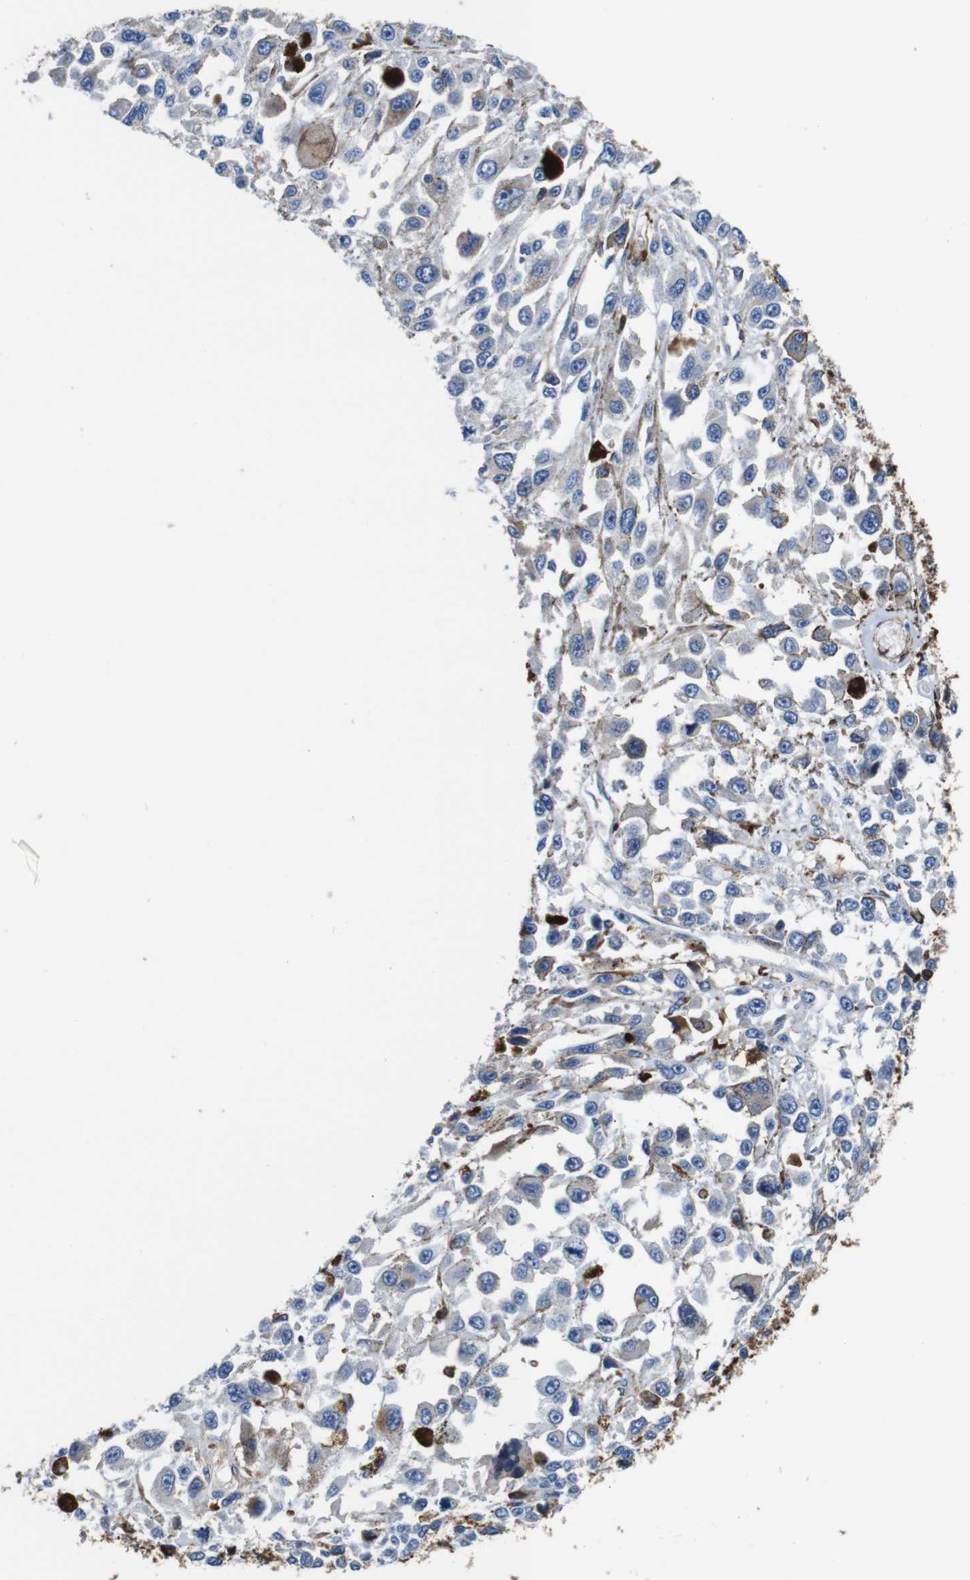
{"staining": {"intensity": "negative", "quantity": "none", "location": "none"}, "tissue": "melanoma", "cell_type": "Tumor cells", "image_type": "cancer", "snomed": [{"axis": "morphology", "description": "Malignant melanoma, Metastatic site"}, {"axis": "topography", "description": "Lymph node"}], "caption": "High magnification brightfield microscopy of melanoma stained with DAB (brown) and counterstained with hematoxylin (blue): tumor cells show no significant positivity. (DAB IHC with hematoxylin counter stain).", "gene": "ANXA1", "patient": {"sex": "male", "age": 59}}